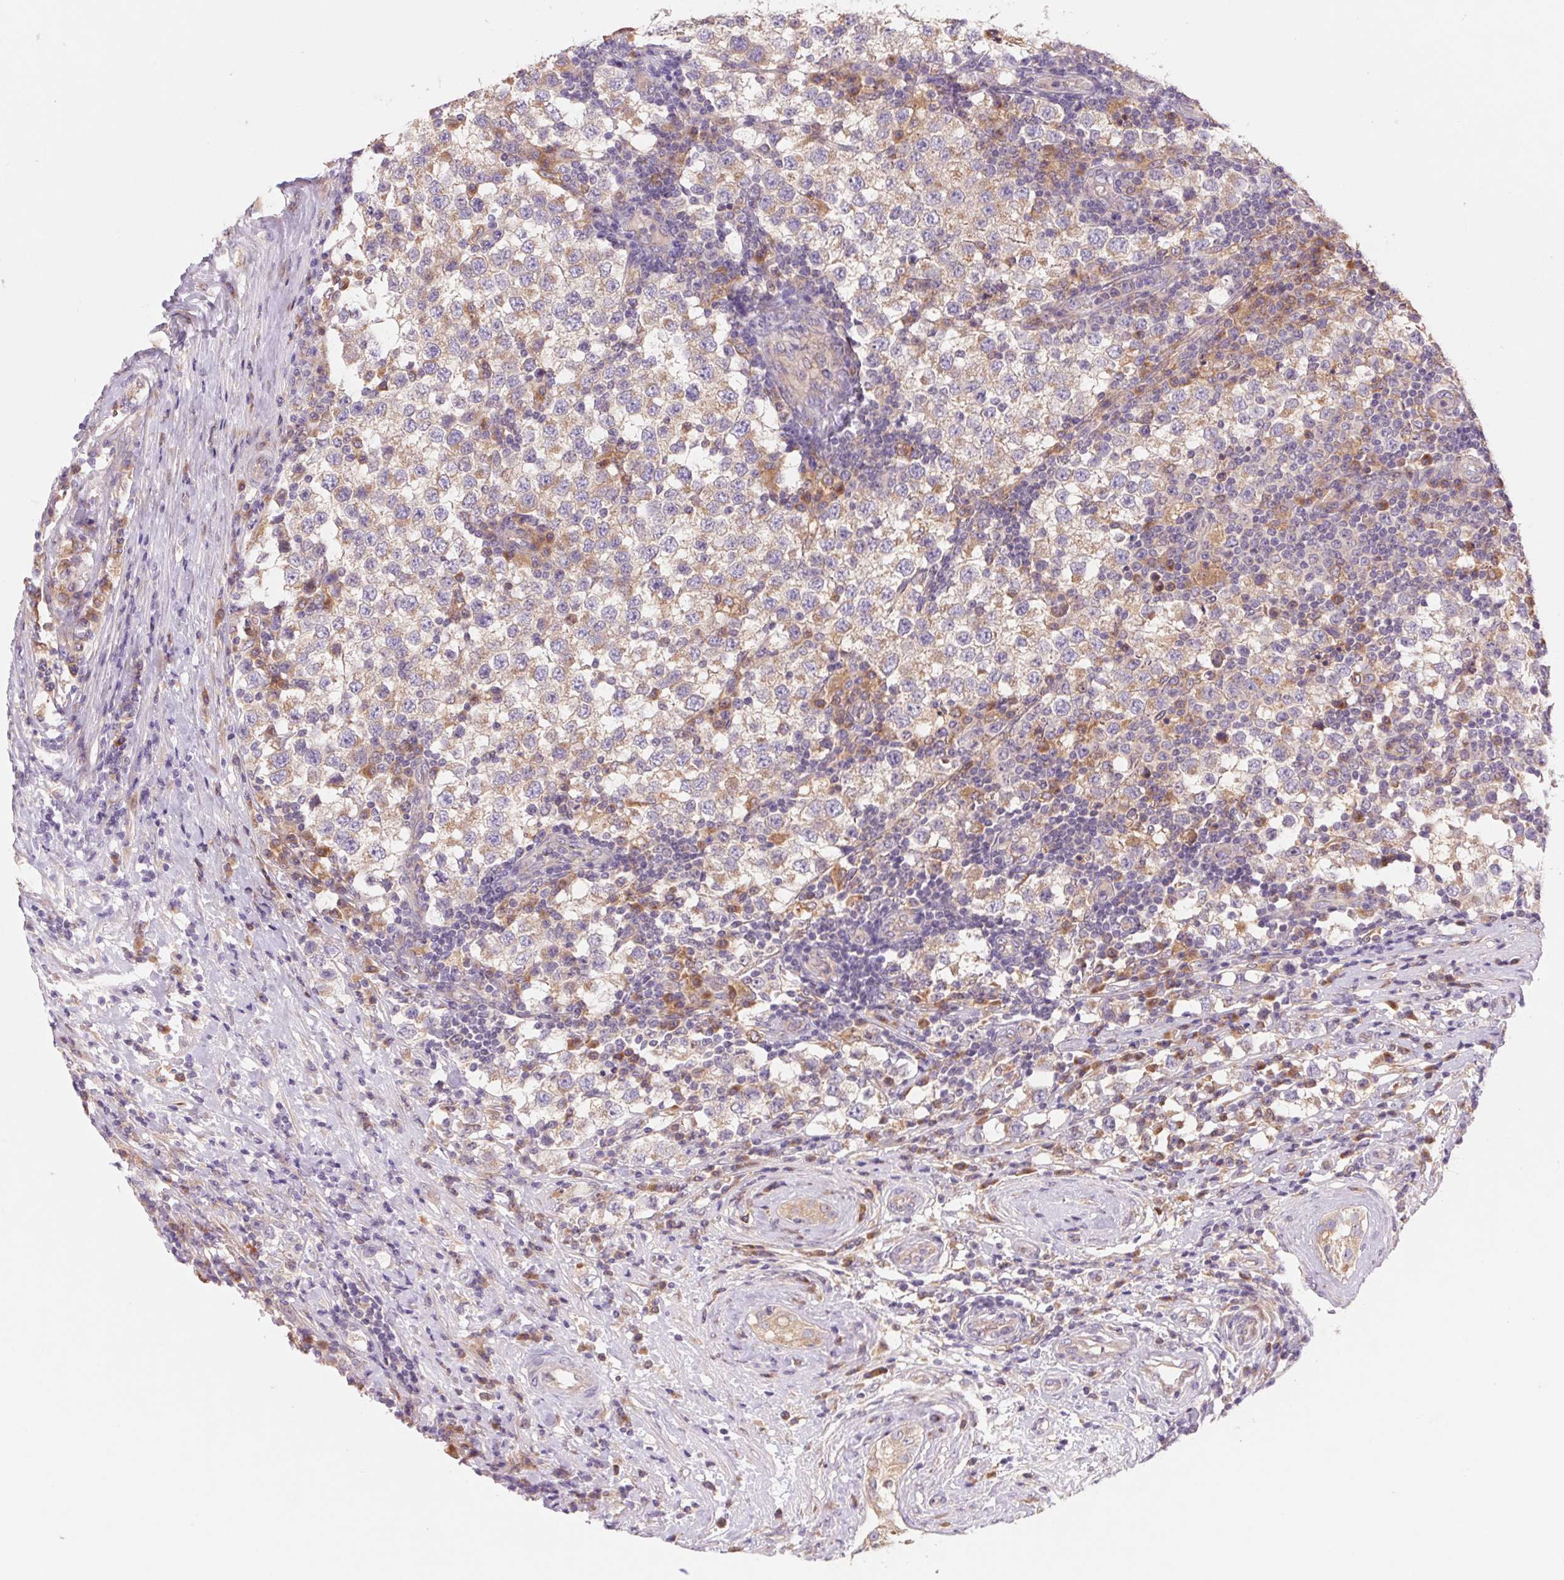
{"staining": {"intensity": "weak", "quantity": "25%-75%", "location": "cytoplasmic/membranous"}, "tissue": "testis cancer", "cell_type": "Tumor cells", "image_type": "cancer", "snomed": [{"axis": "morphology", "description": "Seminoma, NOS"}, {"axis": "topography", "description": "Testis"}], "caption": "Approximately 25%-75% of tumor cells in testis seminoma demonstrate weak cytoplasmic/membranous protein positivity as visualized by brown immunohistochemical staining.", "gene": "RAB1A", "patient": {"sex": "male", "age": 34}}